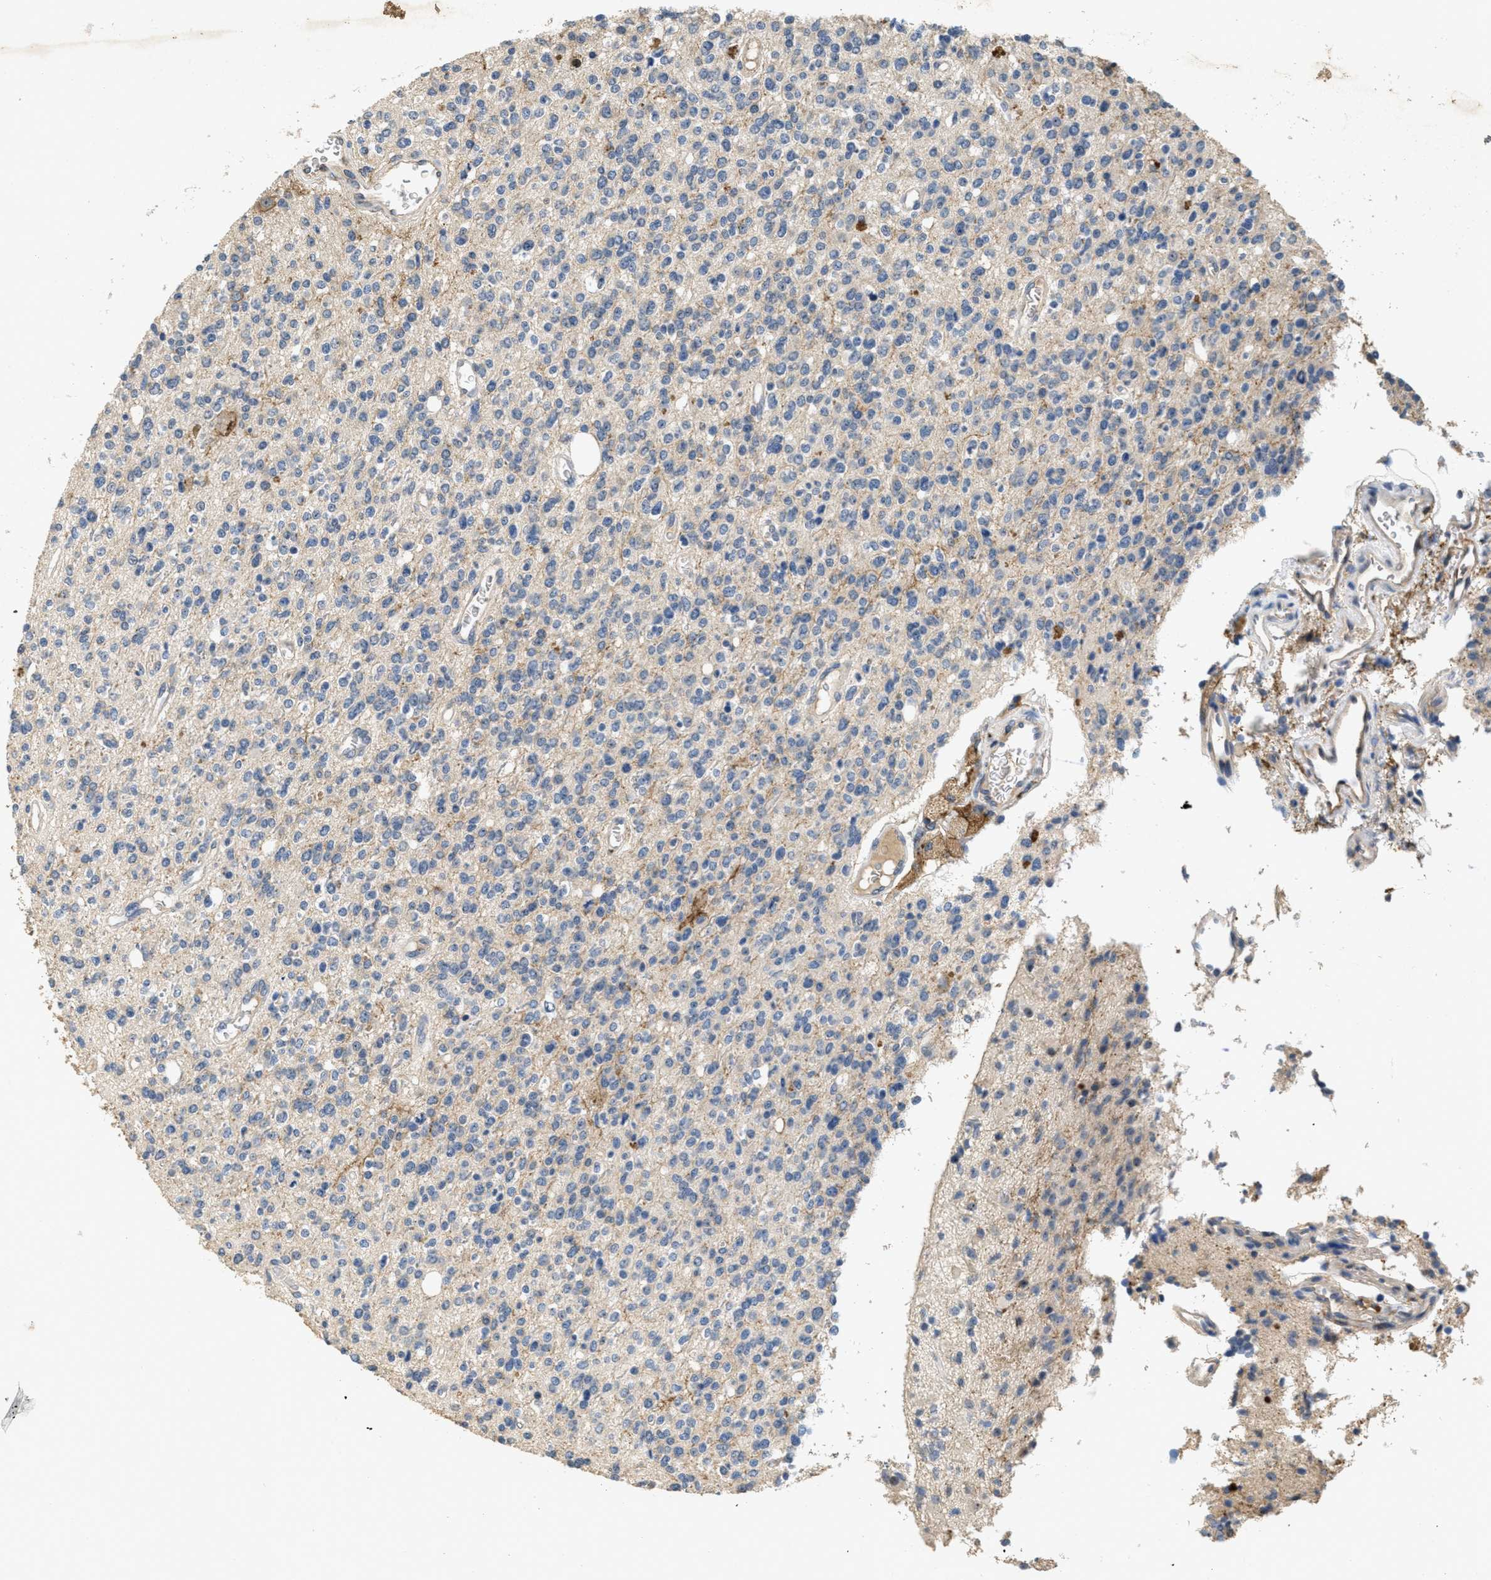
{"staining": {"intensity": "weak", "quantity": "<25%", "location": "cytoplasmic/membranous"}, "tissue": "glioma", "cell_type": "Tumor cells", "image_type": "cancer", "snomed": [{"axis": "morphology", "description": "Glioma, malignant, High grade"}, {"axis": "topography", "description": "Brain"}], "caption": "Glioma stained for a protein using immunohistochemistry reveals no positivity tumor cells.", "gene": "OSMR", "patient": {"sex": "male", "age": 34}}